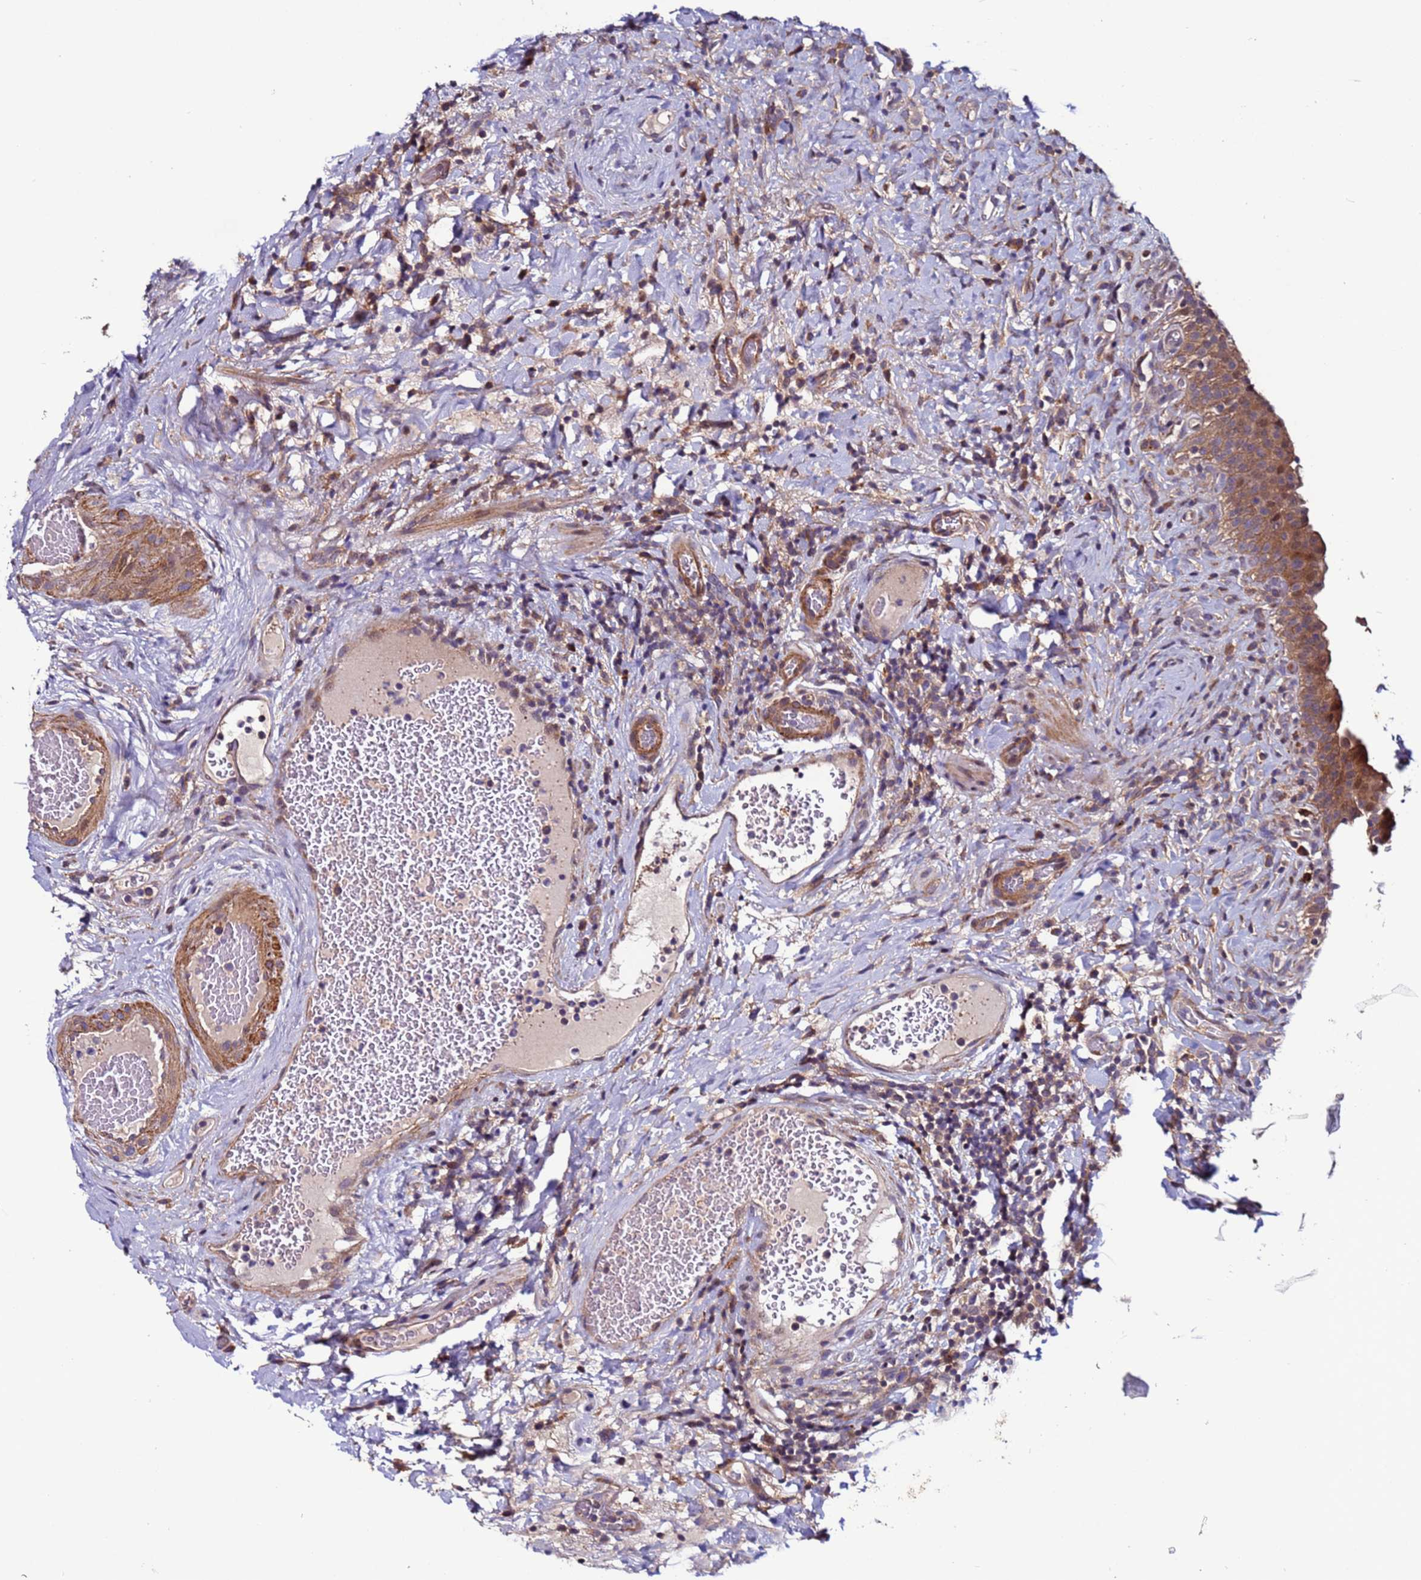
{"staining": {"intensity": "moderate", "quantity": ">75%", "location": "cytoplasmic/membranous"}, "tissue": "urinary bladder", "cell_type": "Urothelial cells", "image_type": "normal", "snomed": [{"axis": "morphology", "description": "Normal tissue, NOS"}, {"axis": "morphology", "description": "Urothelial carcinoma, High grade"}, {"axis": "topography", "description": "Urinary bladder"}], "caption": "Immunohistochemical staining of normal urinary bladder exhibits >75% levels of moderate cytoplasmic/membranous protein staining in about >75% of urothelial cells.", "gene": "GAREM1", "patient": {"sex": "female", "age": 60}}